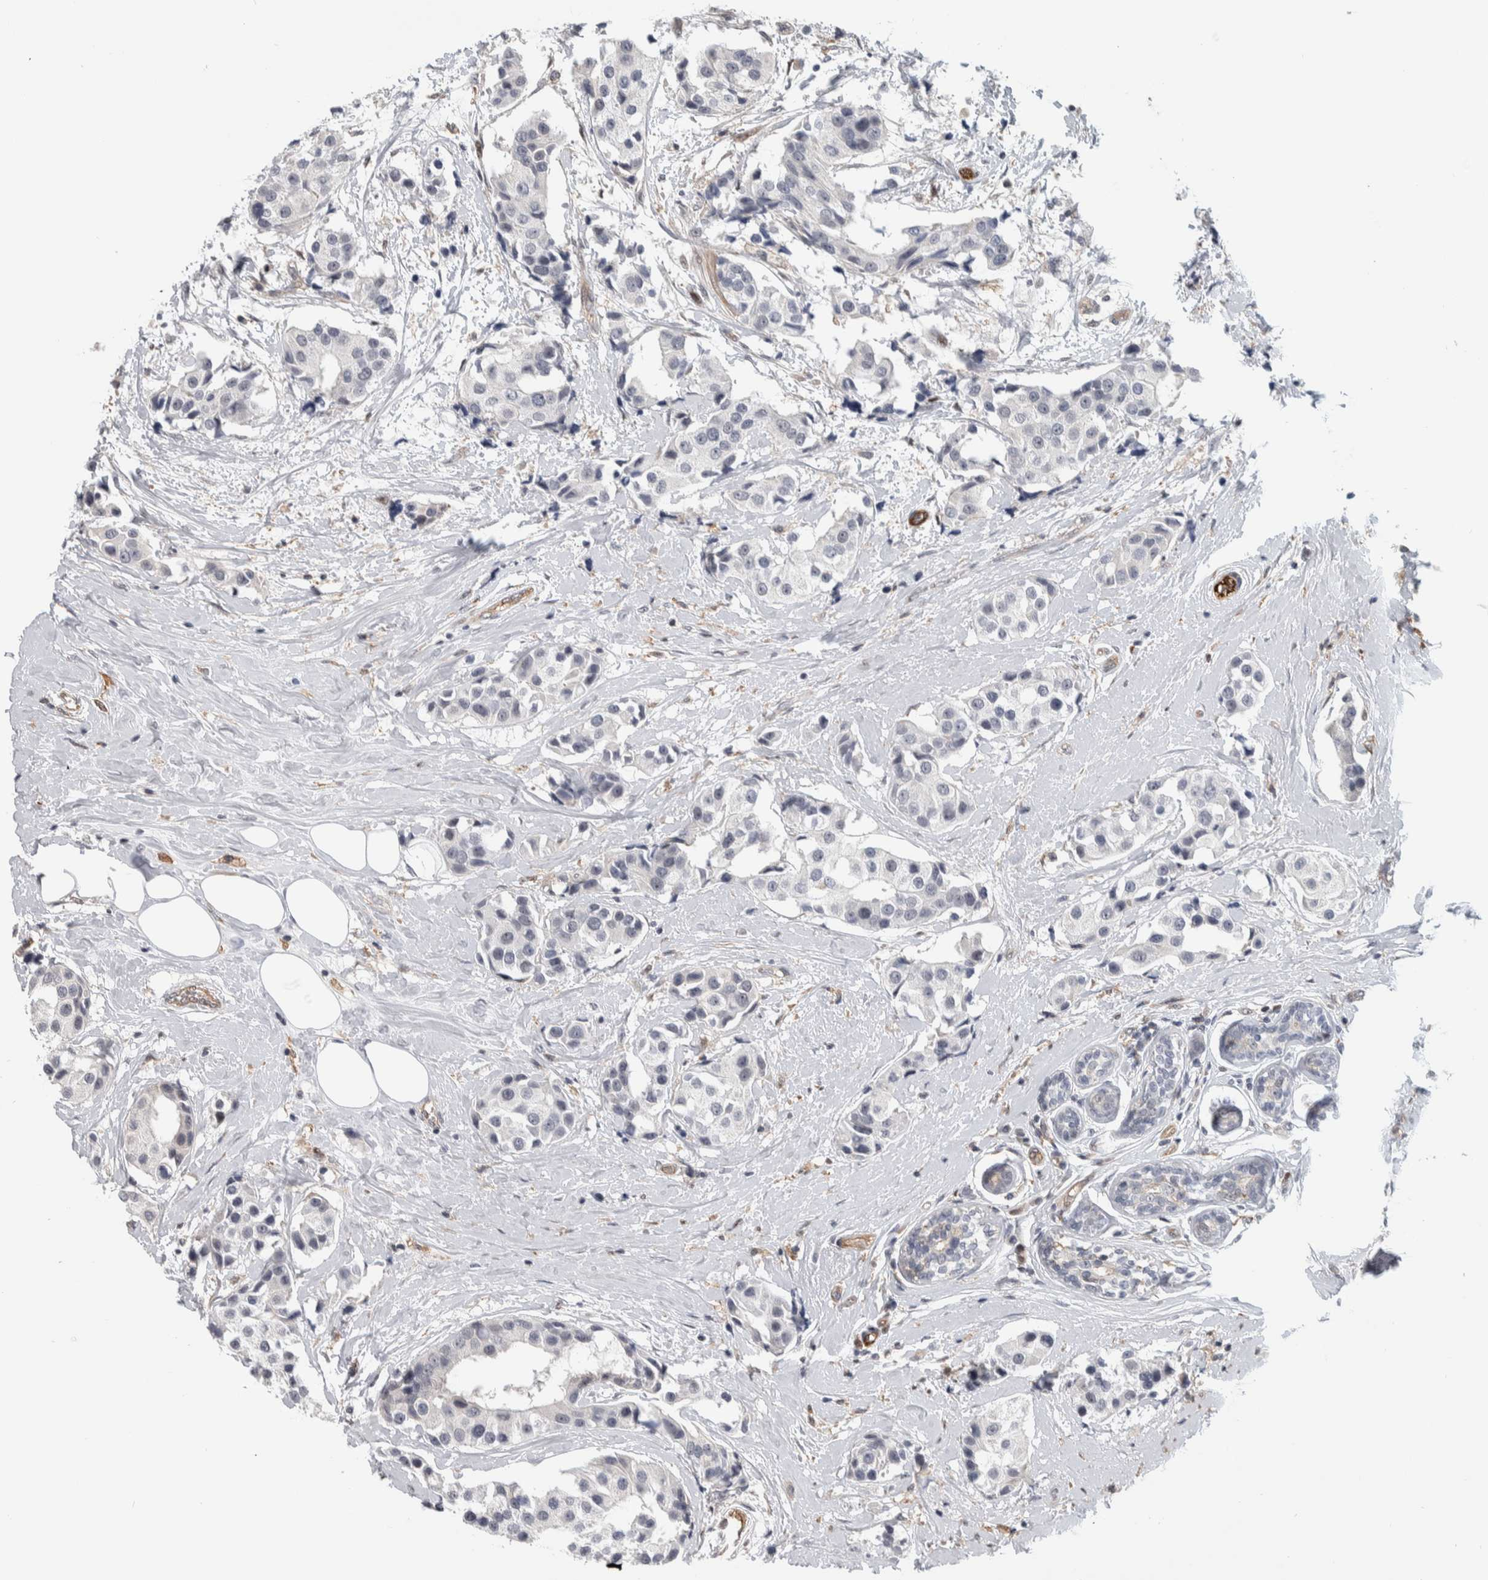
{"staining": {"intensity": "negative", "quantity": "none", "location": "none"}, "tissue": "breast cancer", "cell_type": "Tumor cells", "image_type": "cancer", "snomed": [{"axis": "morphology", "description": "Normal tissue, NOS"}, {"axis": "morphology", "description": "Duct carcinoma"}, {"axis": "topography", "description": "Breast"}], "caption": "Immunohistochemical staining of human intraductal carcinoma (breast) shows no significant expression in tumor cells. The staining was performed using DAB (3,3'-diaminobenzidine) to visualize the protein expression in brown, while the nuclei were stained in blue with hematoxylin (Magnification: 20x).", "gene": "MSL1", "patient": {"sex": "female", "age": 39}}